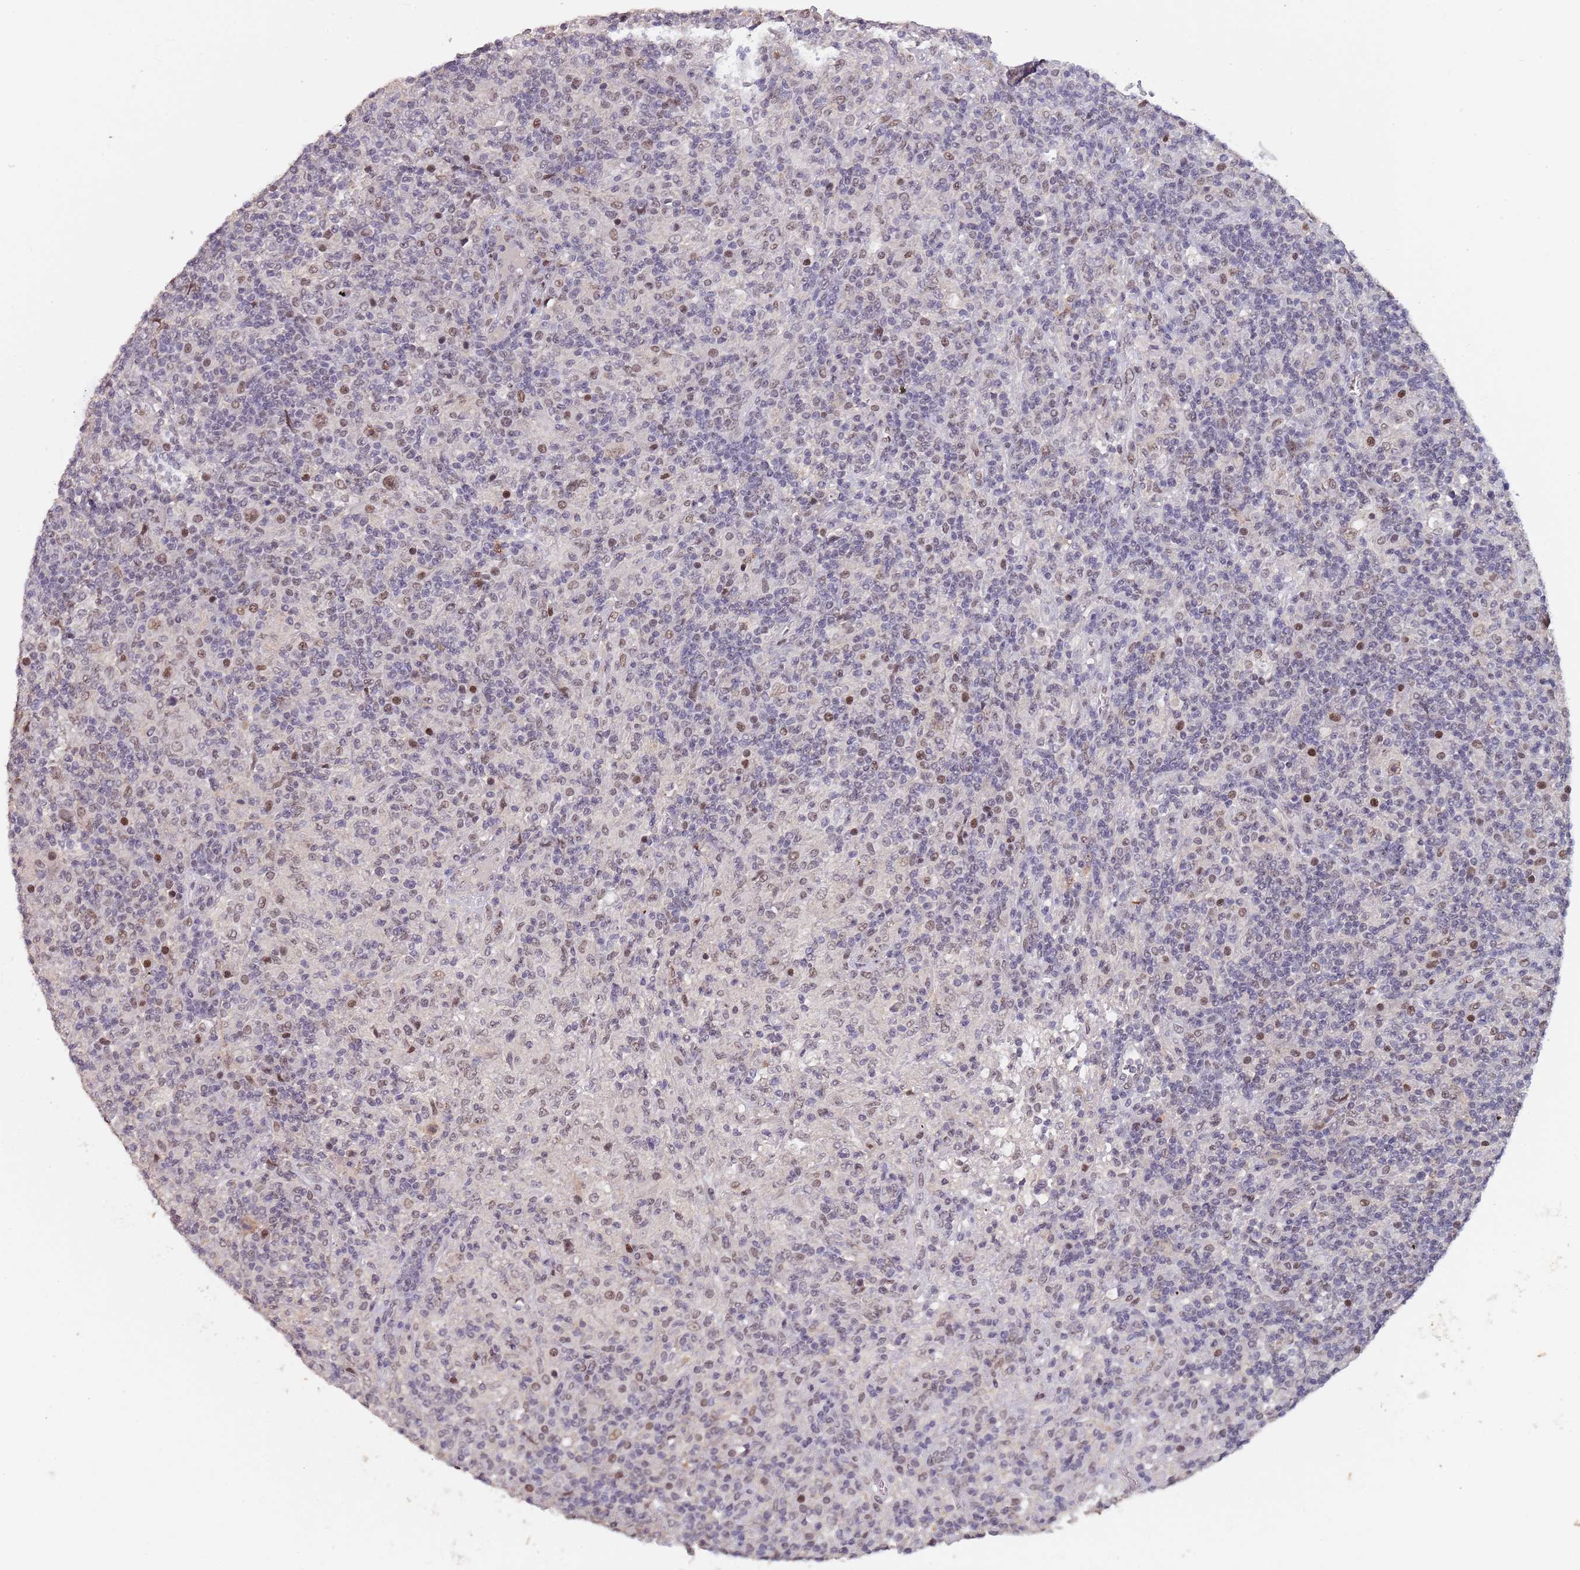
{"staining": {"intensity": "moderate", "quantity": ">75%", "location": "nuclear"}, "tissue": "lymphoma", "cell_type": "Tumor cells", "image_type": "cancer", "snomed": [{"axis": "morphology", "description": "Hodgkin's disease, NOS"}, {"axis": "topography", "description": "Lymph node"}], "caption": "A photomicrograph showing moderate nuclear positivity in approximately >75% of tumor cells in Hodgkin's disease, as visualized by brown immunohistochemical staining.", "gene": "CIZ1", "patient": {"sex": "male", "age": 70}}